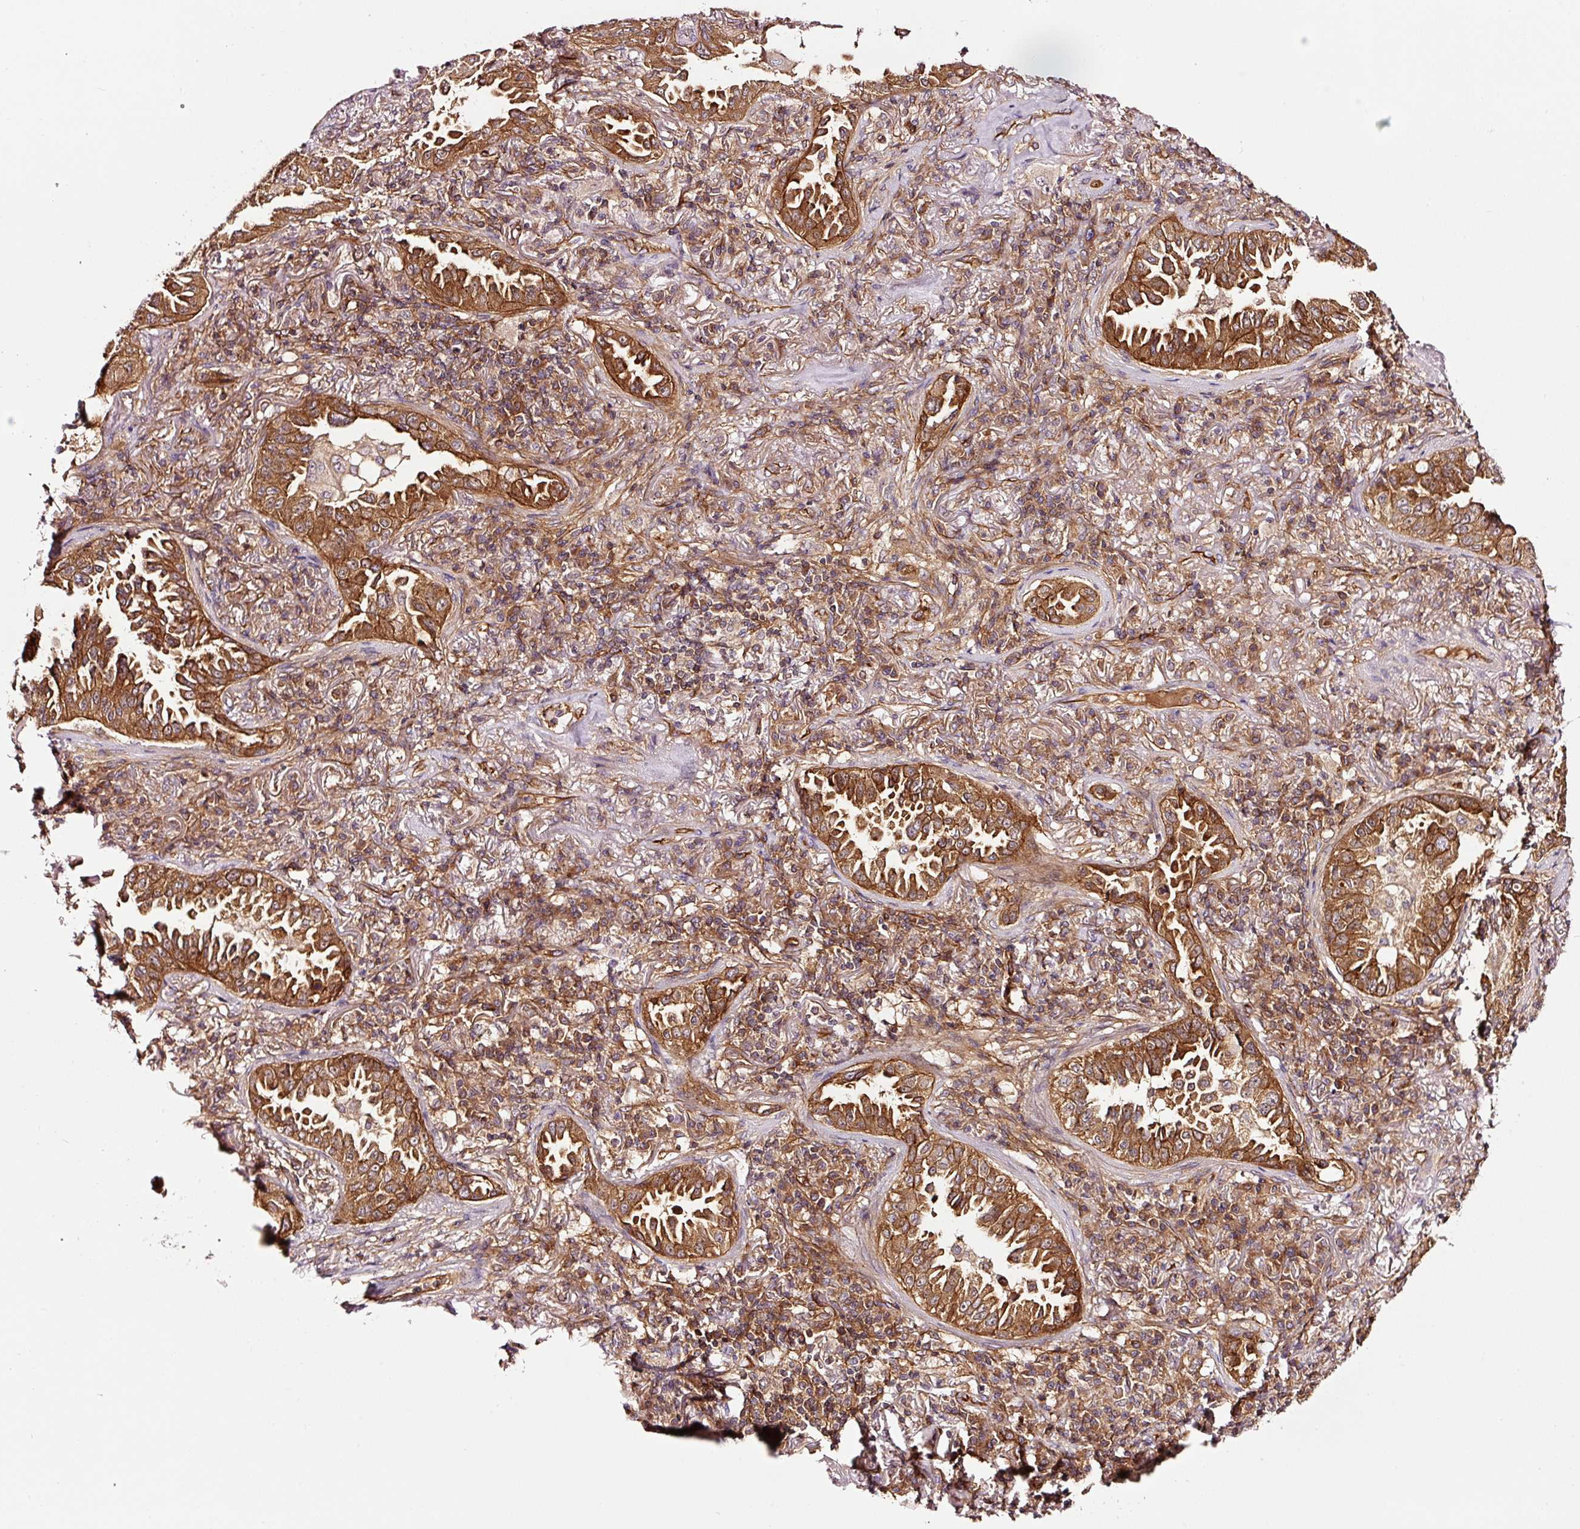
{"staining": {"intensity": "strong", "quantity": ">75%", "location": "cytoplasmic/membranous"}, "tissue": "lung cancer", "cell_type": "Tumor cells", "image_type": "cancer", "snomed": [{"axis": "morphology", "description": "Adenocarcinoma, NOS"}, {"axis": "topography", "description": "Lung"}], "caption": "Adenocarcinoma (lung) stained for a protein demonstrates strong cytoplasmic/membranous positivity in tumor cells.", "gene": "METAP1", "patient": {"sex": "female", "age": 69}}